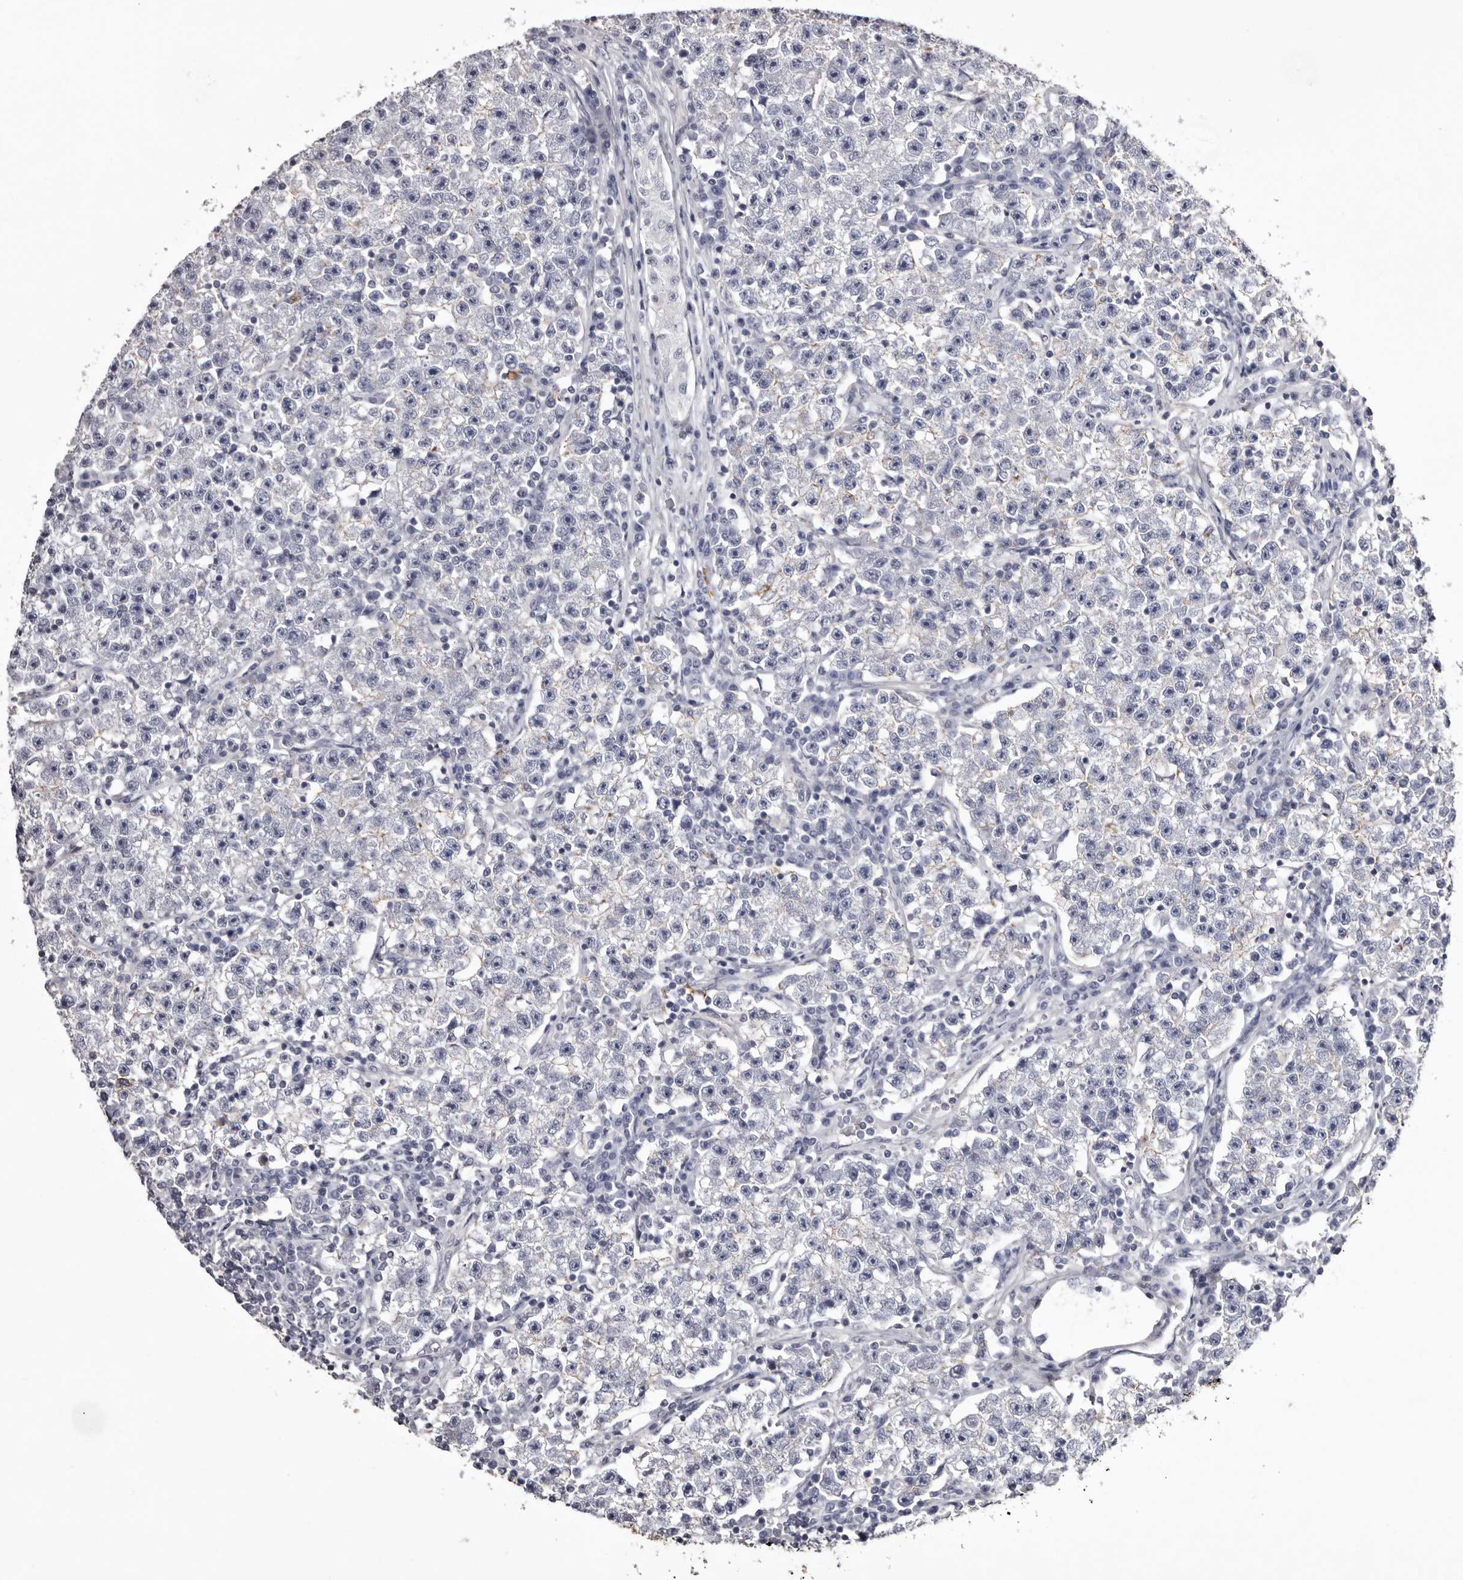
{"staining": {"intensity": "negative", "quantity": "none", "location": "none"}, "tissue": "testis cancer", "cell_type": "Tumor cells", "image_type": "cancer", "snomed": [{"axis": "morphology", "description": "Seminoma, NOS"}, {"axis": "topography", "description": "Testis"}], "caption": "This is an immunohistochemistry image of human testis seminoma. There is no staining in tumor cells.", "gene": "LAD1", "patient": {"sex": "male", "age": 22}}